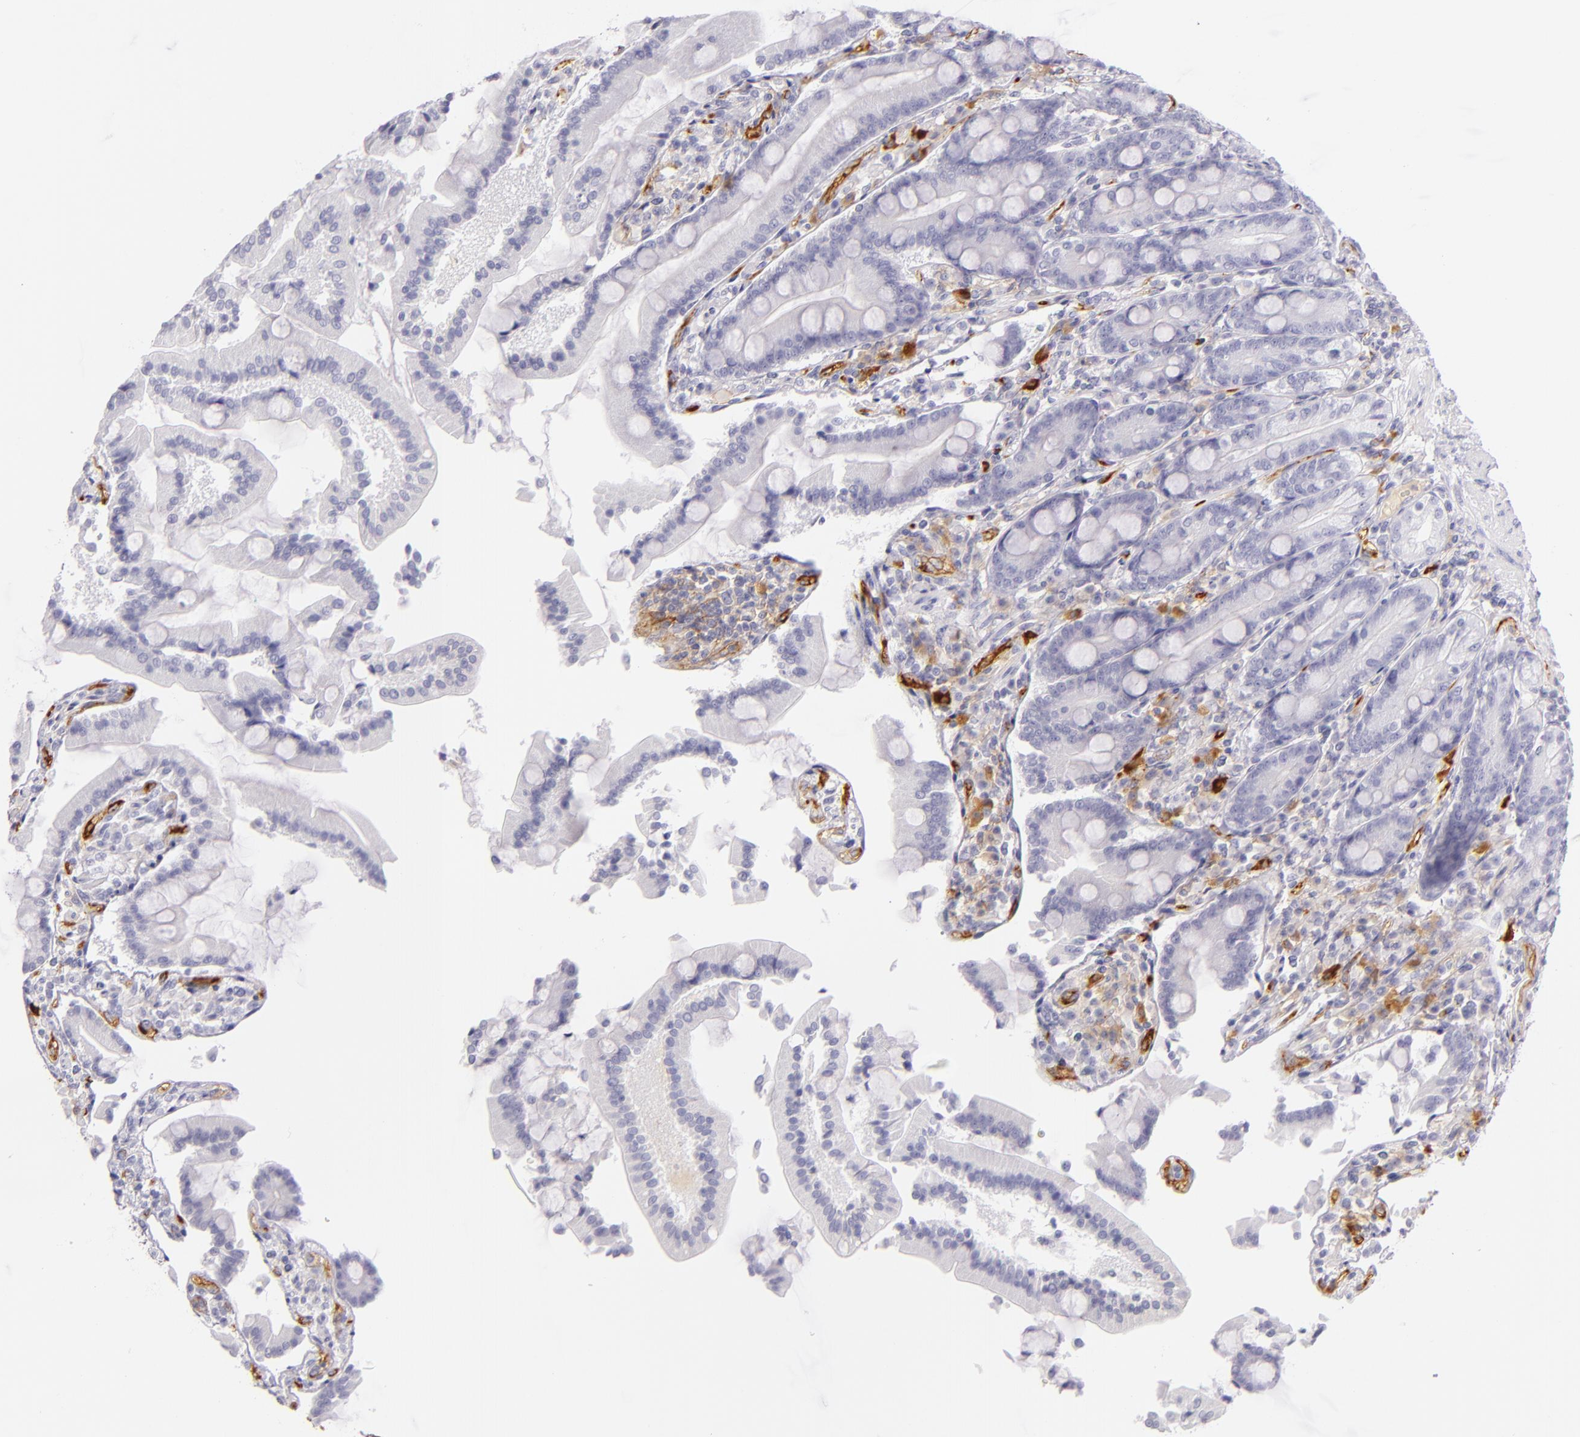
{"staining": {"intensity": "negative", "quantity": "none", "location": "none"}, "tissue": "duodenum", "cell_type": "Glandular cells", "image_type": "normal", "snomed": [{"axis": "morphology", "description": "Normal tissue, NOS"}, {"axis": "topography", "description": "Duodenum"}], "caption": "Unremarkable duodenum was stained to show a protein in brown. There is no significant expression in glandular cells.", "gene": "ICAM1", "patient": {"sex": "female", "age": 64}}